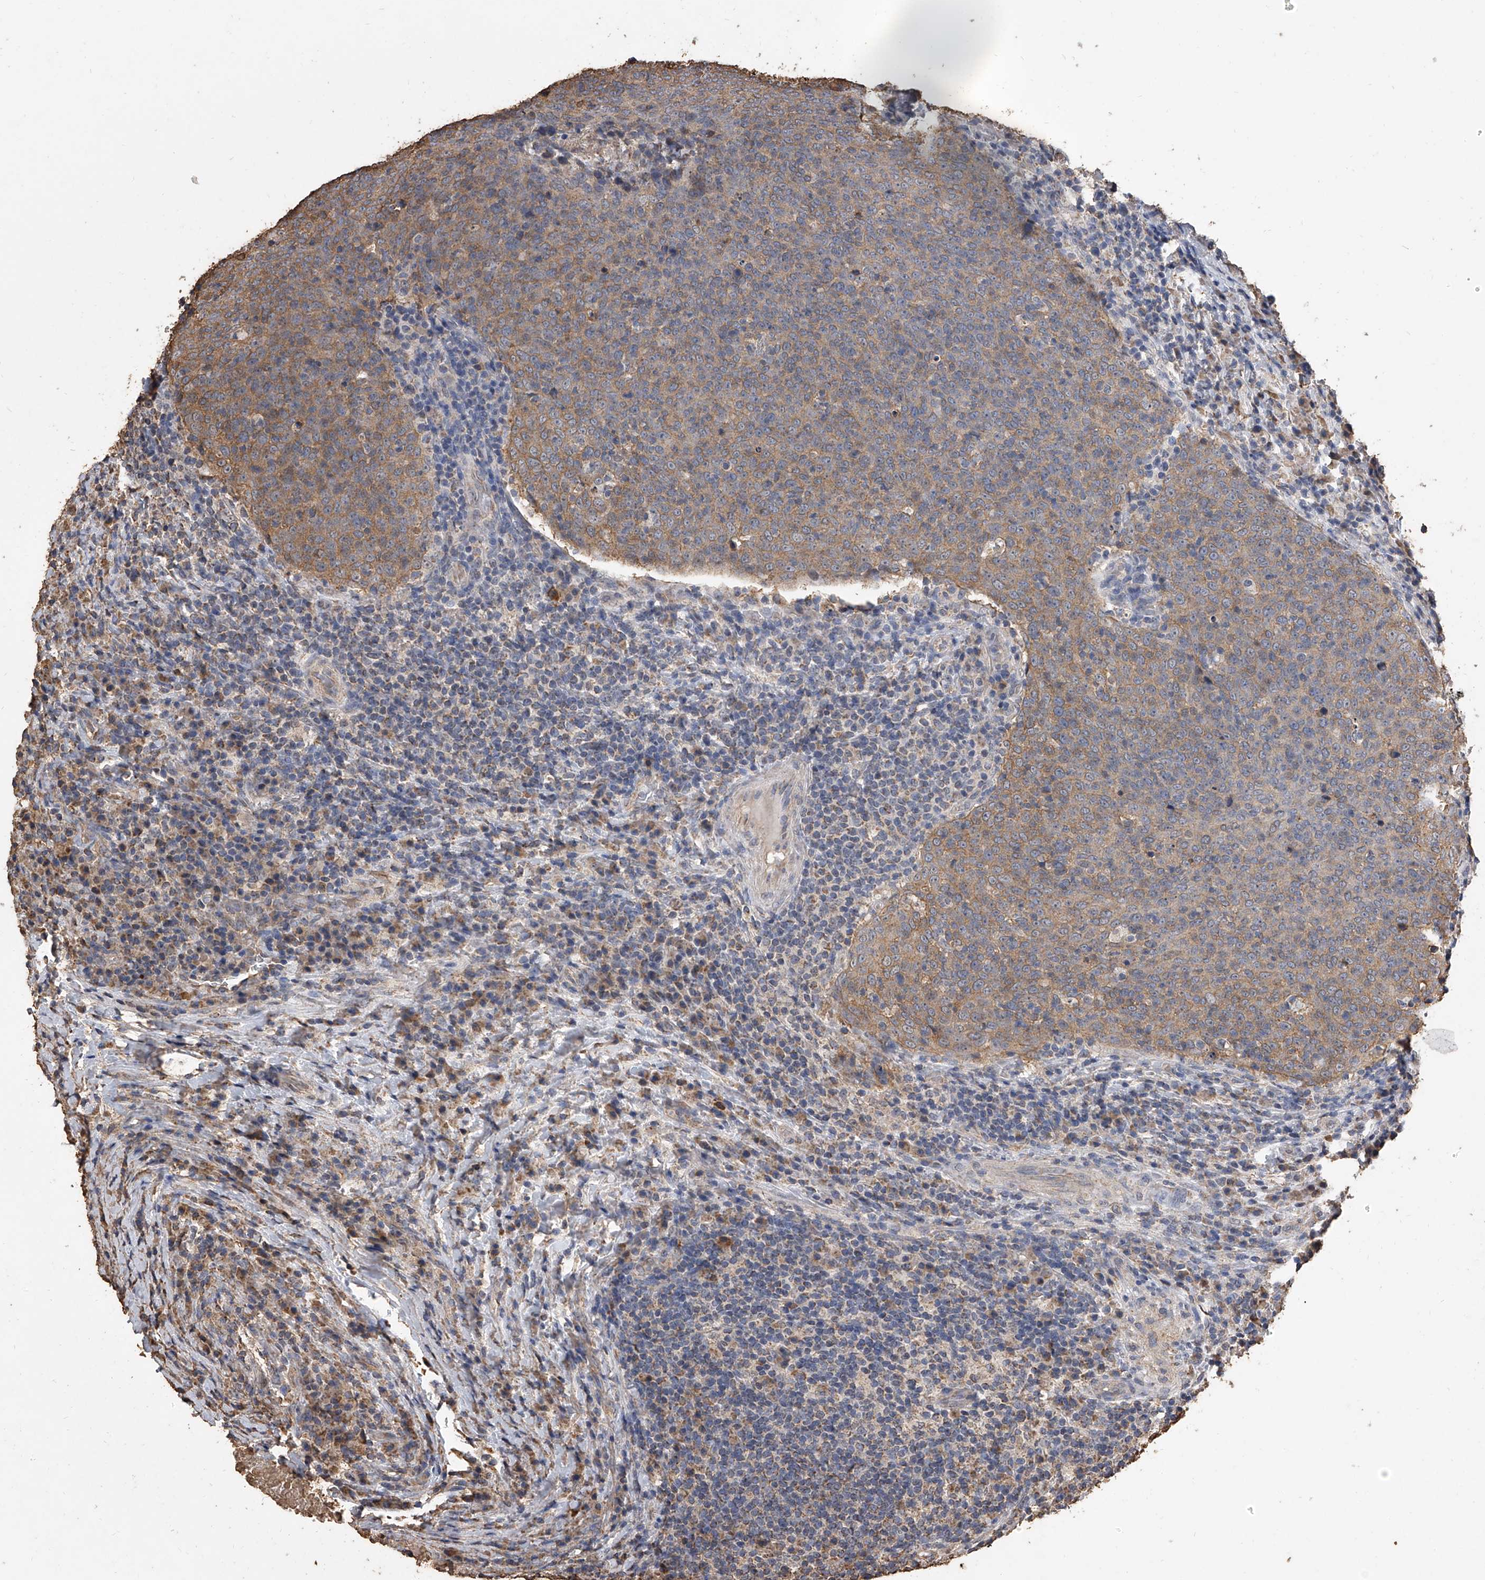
{"staining": {"intensity": "moderate", "quantity": "25%-75%", "location": "cytoplasmic/membranous"}, "tissue": "head and neck cancer", "cell_type": "Tumor cells", "image_type": "cancer", "snomed": [{"axis": "morphology", "description": "Squamous cell carcinoma, NOS"}, {"axis": "morphology", "description": "Squamous cell carcinoma, metastatic, NOS"}, {"axis": "topography", "description": "Lymph node"}, {"axis": "topography", "description": "Head-Neck"}], "caption": "DAB (3,3'-diaminobenzidine) immunohistochemical staining of head and neck cancer displays moderate cytoplasmic/membranous protein expression in approximately 25%-75% of tumor cells. (Brightfield microscopy of DAB IHC at high magnification).", "gene": "MRPL28", "patient": {"sex": "male", "age": 62}}